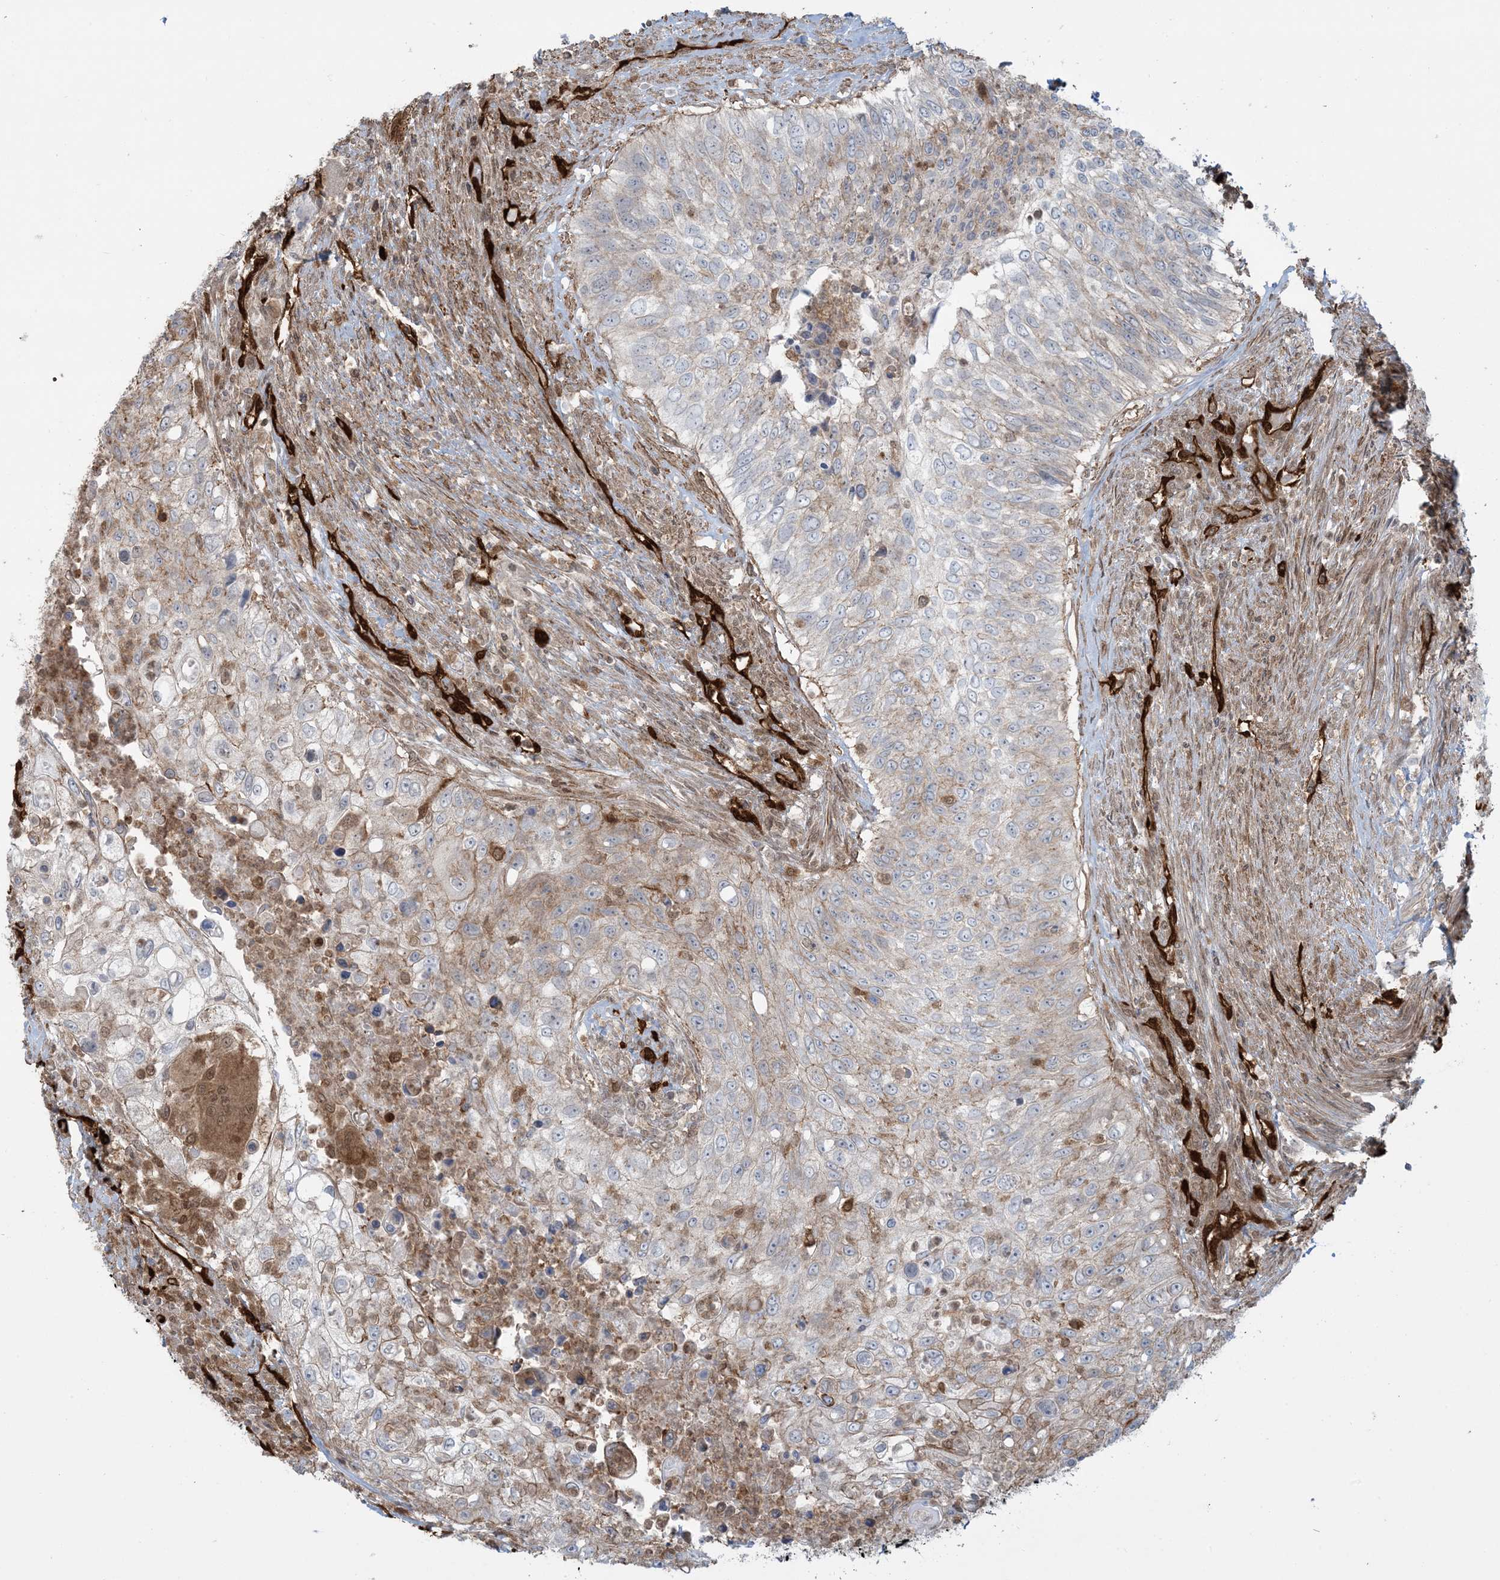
{"staining": {"intensity": "weak", "quantity": "<25%", "location": "cytoplasmic/membranous"}, "tissue": "urothelial cancer", "cell_type": "Tumor cells", "image_type": "cancer", "snomed": [{"axis": "morphology", "description": "Urothelial carcinoma, High grade"}, {"axis": "topography", "description": "Urinary bladder"}], "caption": "The immunohistochemistry histopathology image has no significant expression in tumor cells of high-grade urothelial carcinoma tissue.", "gene": "PPM1F", "patient": {"sex": "female", "age": 60}}